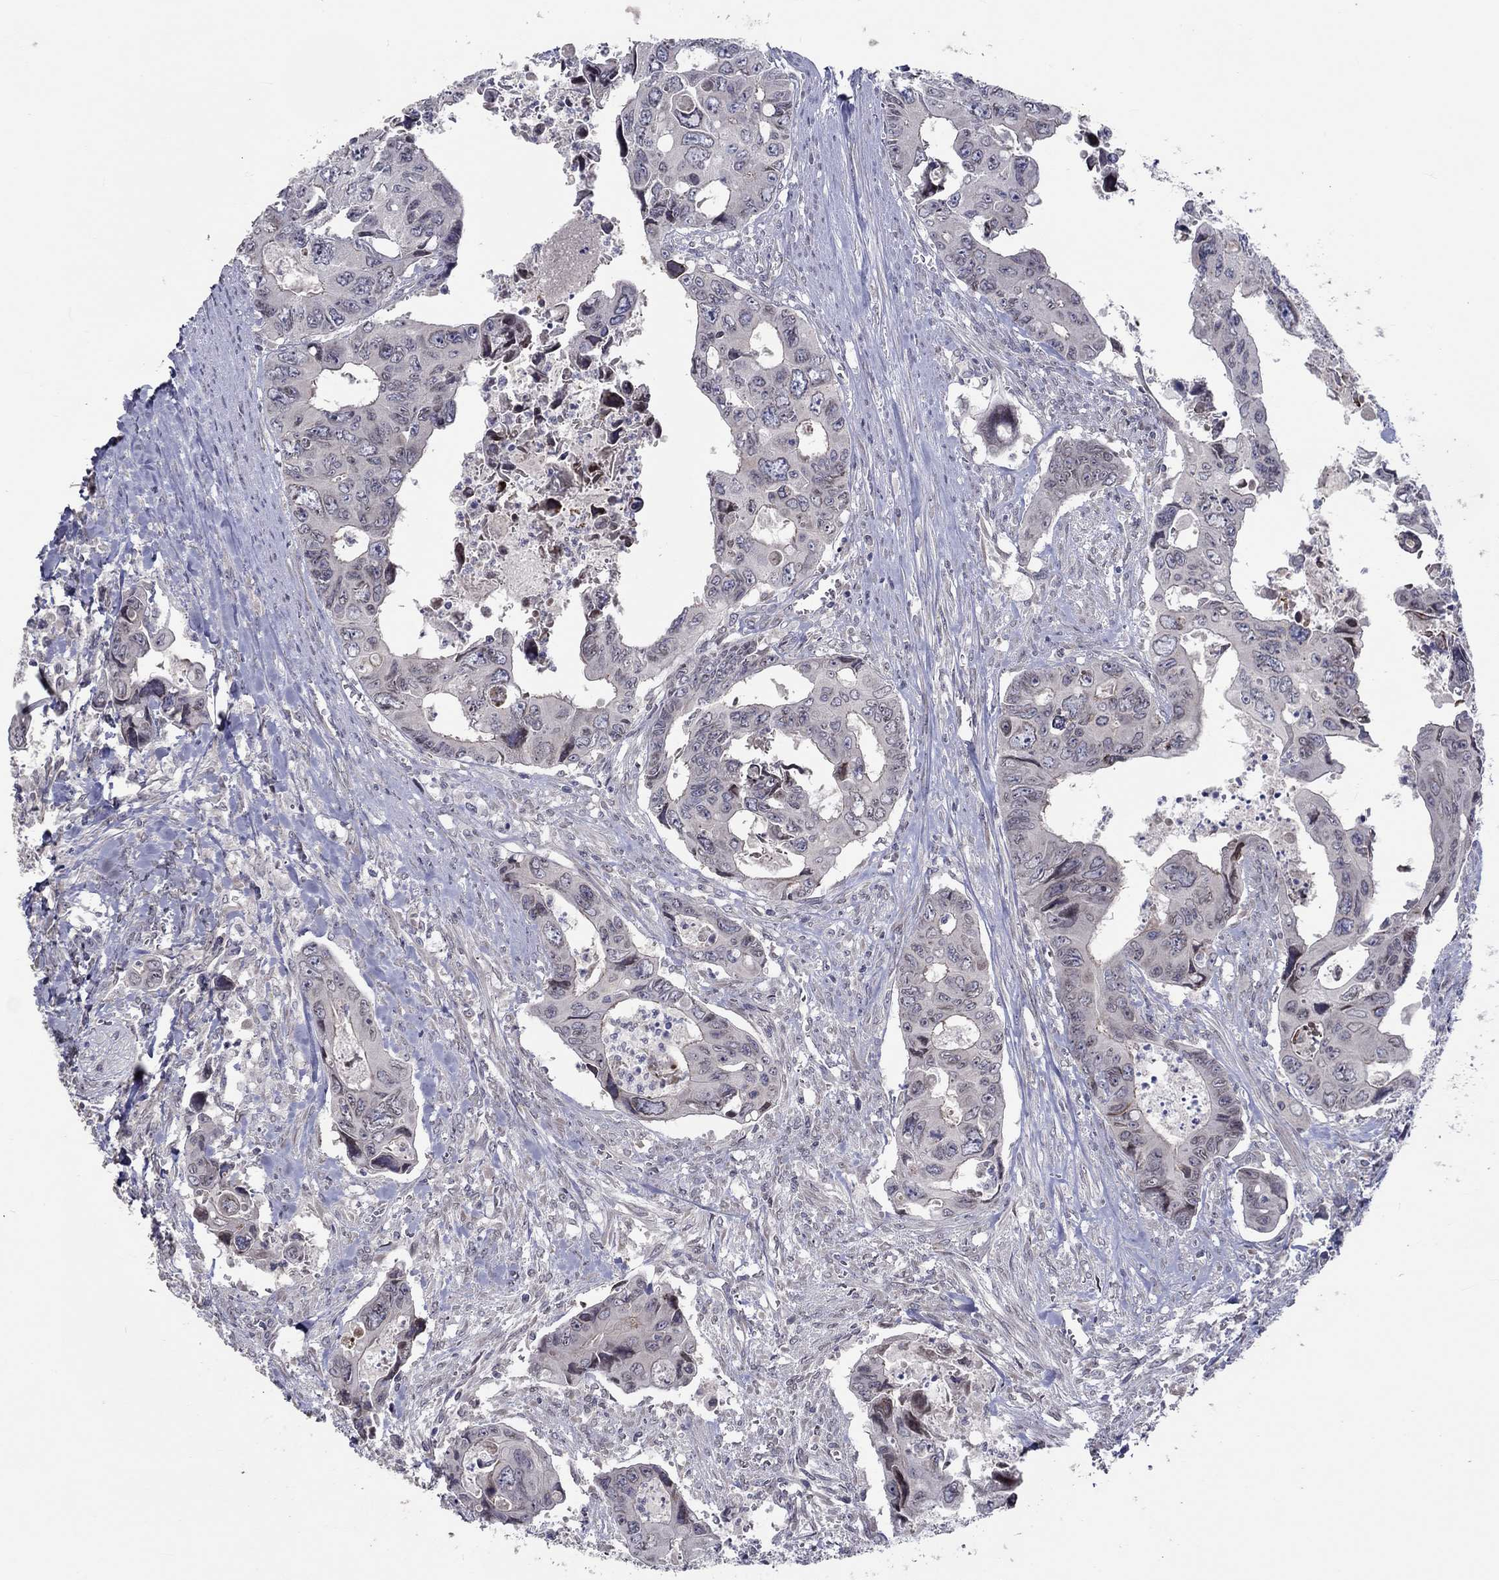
{"staining": {"intensity": "weak", "quantity": "<25%", "location": "cytoplasmic/membranous"}, "tissue": "colorectal cancer", "cell_type": "Tumor cells", "image_type": "cancer", "snomed": [{"axis": "morphology", "description": "Adenocarcinoma, NOS"}, {"axis": "topography", "description": "Rectum"}], "caption": "This is an IHC histopathology image of adenocarcinoma (colorectal). There is no expression in tumor cells.", "gene": "CETN3", "patient": {"sex": "male", "age": 62}}